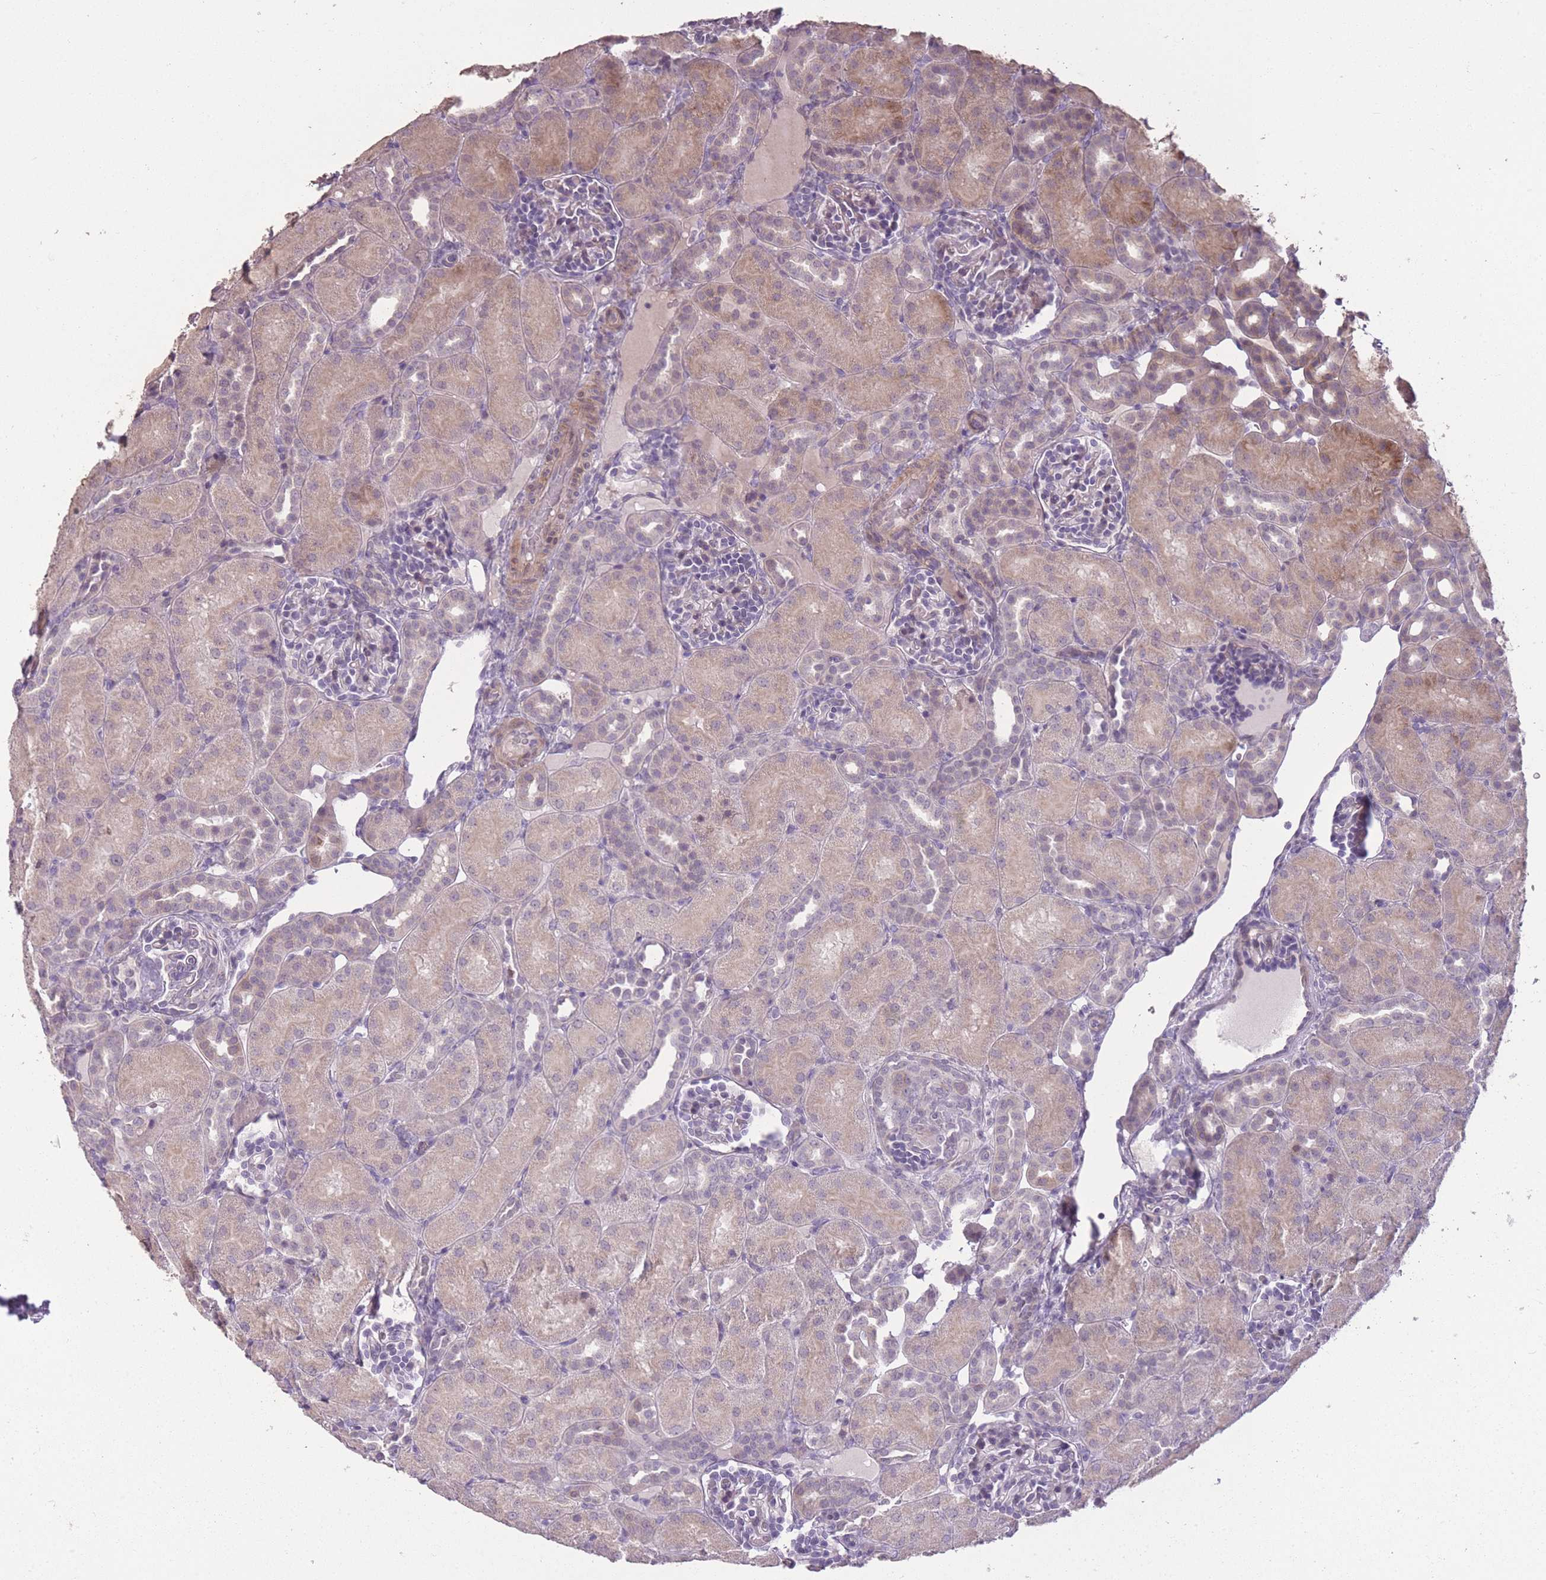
{"staining": {"intensity": "weak", "quantity": "25%-75%", "location": "cytoplasmic/membranous"}, "tissue": "kidney", "cell_type": "Cells in glomeruli", "image_type": "normal", "snomed": [{"axis": "morphology", "description": "Normal tissue, NOS"}, {"axis": "topography", "description": "Kidney"}], "caption": "A high-resolution image shows immunohistochemistry staining of benign kidney, which shows weak cytoplasmic/membranous positivity in about 25%-75% of cells in glomeruli.", "gene": "ZBTB24", "patient": {"sex": "male", "age": 1}}